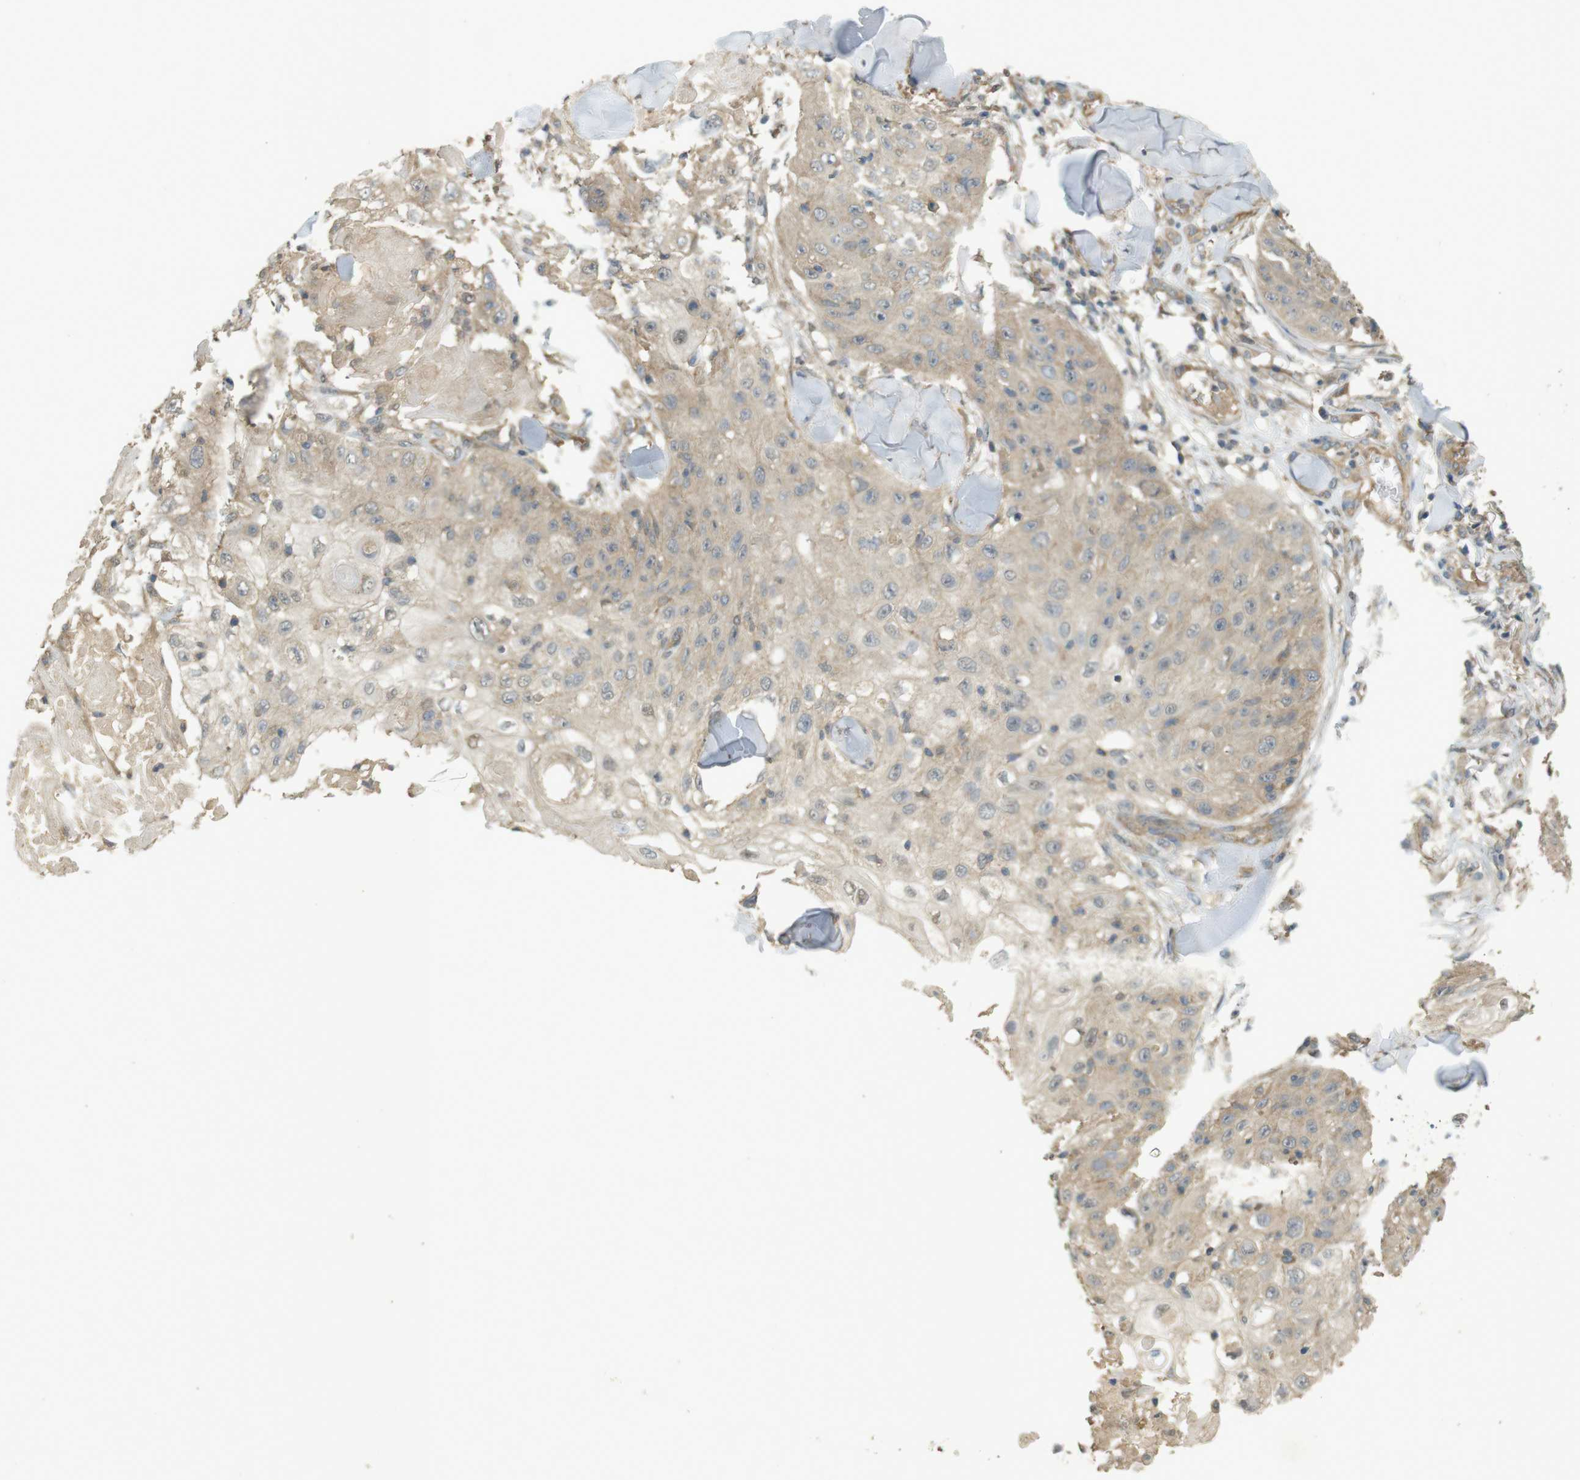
{"staining": {"intensity": "moderate", "quantity": "<25%", "location": "nuclear"}, "tissue": "skin cancer", "cell_type": "Tumor cells", "image_type": "cancer", "snomed": [{"axis": "morphology", "description": "Squamous cell carcinoma, NOS"}, {"axis": "topography", "description": "Skin"}], "caption": "Skin squamous cell carcinoma tissue exhibits moderate nuclear expression in about <25% of tumor cells, visualized by immunohistochemistry. The staining was performed using DAB (3,3'-diaminobenzidine) to visualize the protein expression in brown, while the nuclei were stained in blue with hematoxylin (Magnification: 20x).", "gene": "ZDHHC20", "patient": {"sex": "male", "age": 86}}